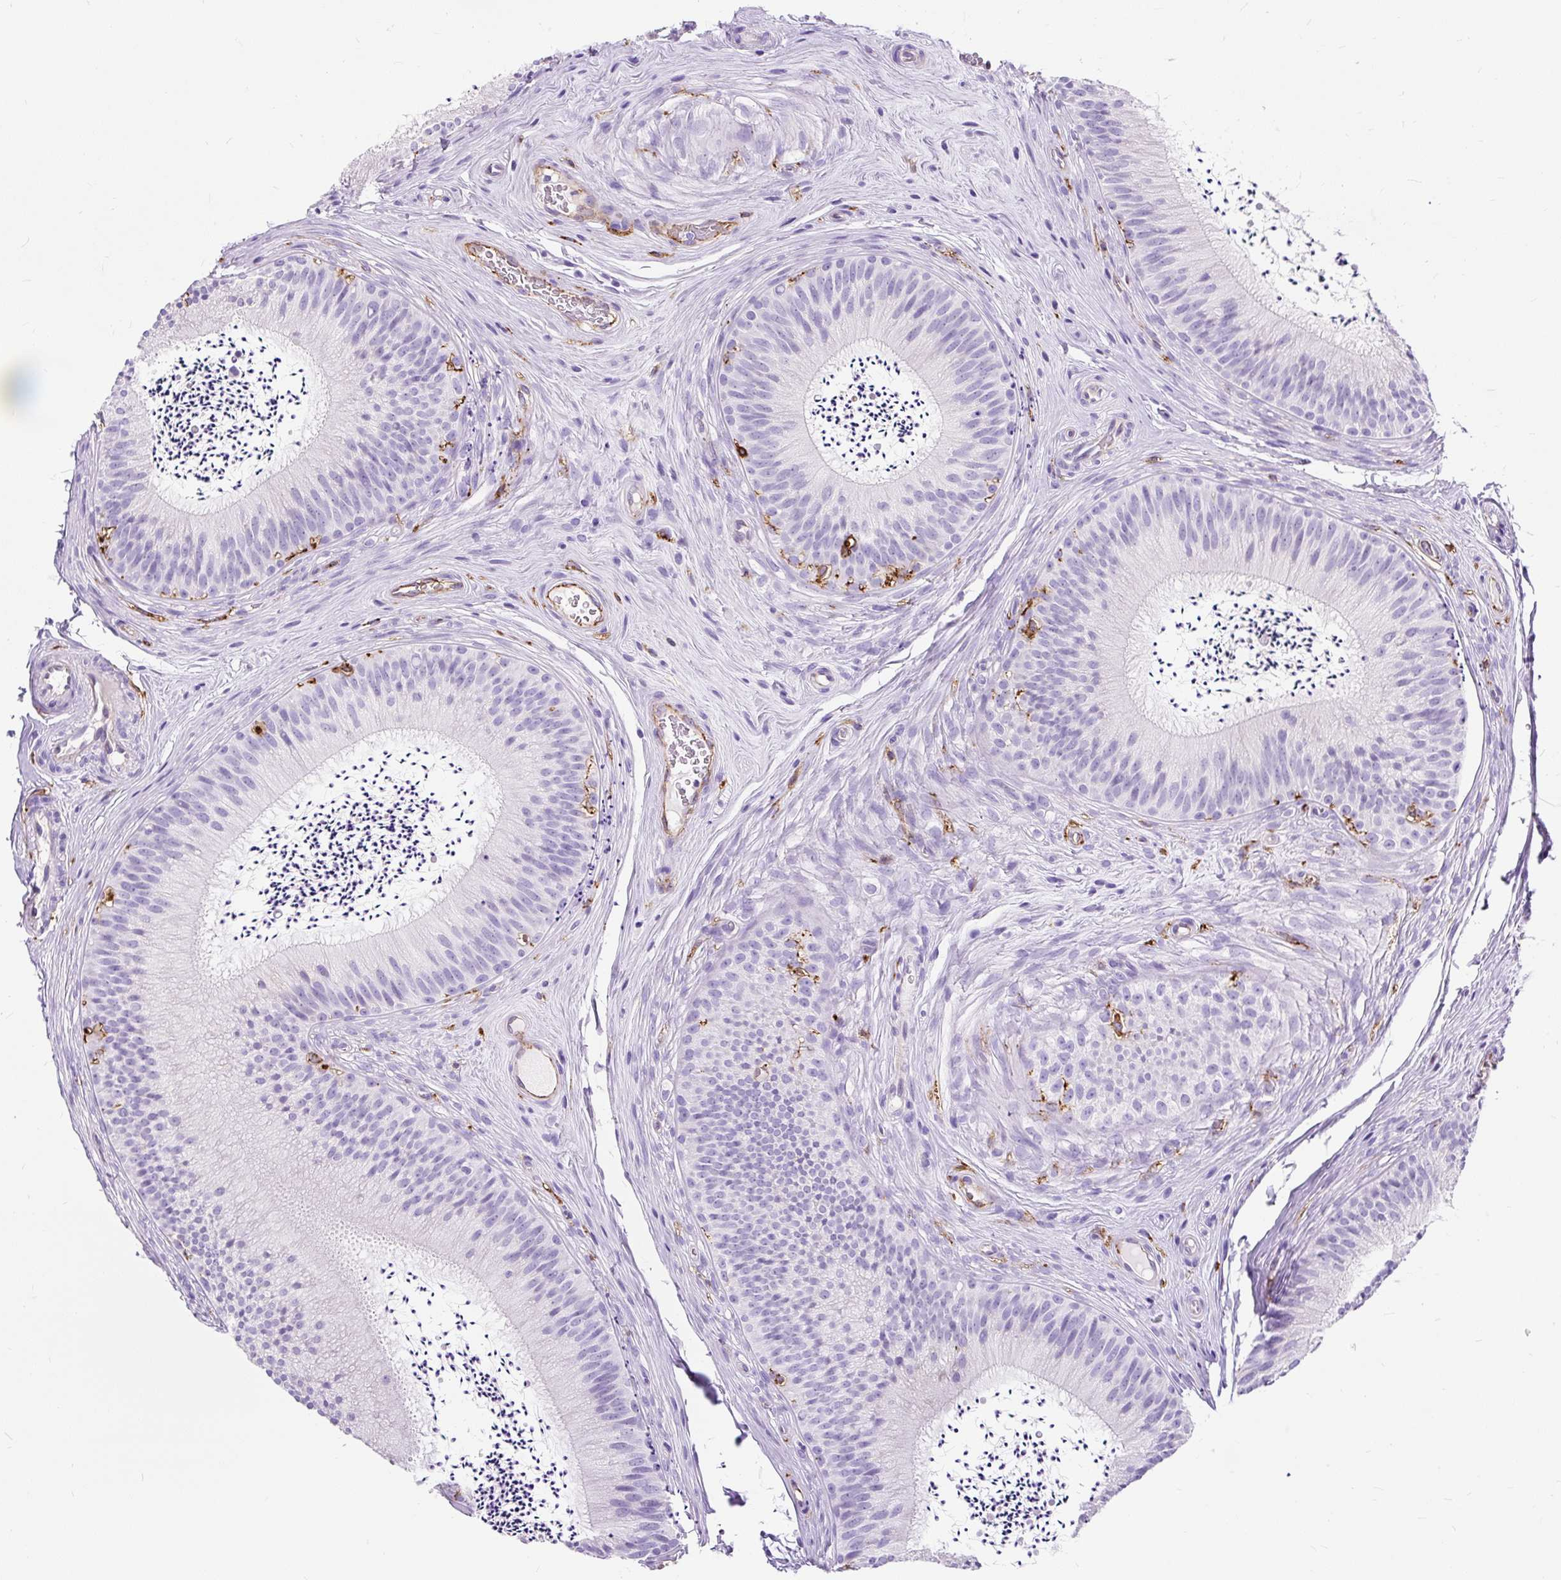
{"staining": {"intensity": "moderate", "quantity": "<25%", "location": "cytoplasmic/membranous"}, "tissue": "epididymis", "cell_type": "Glandular cells", "image_type": "normal", "snomed": [{"axis": "morphology", "description": "Normal tissue, NOS"}, {"axis": "topography", "description": "Epididymis"}], "caption": "Immunohistochemical staining of unremarkable human epididymis shows low levels of moderate cytoplasmic/membranous positivity in approximately <25% of glandular cells. (DAB (3,3'-diaminobenzidine) IHC, brown staining for protein, blue staining for nuclei).", "gene": "HLA", "patient": {"sex": "male", "age": 24}}